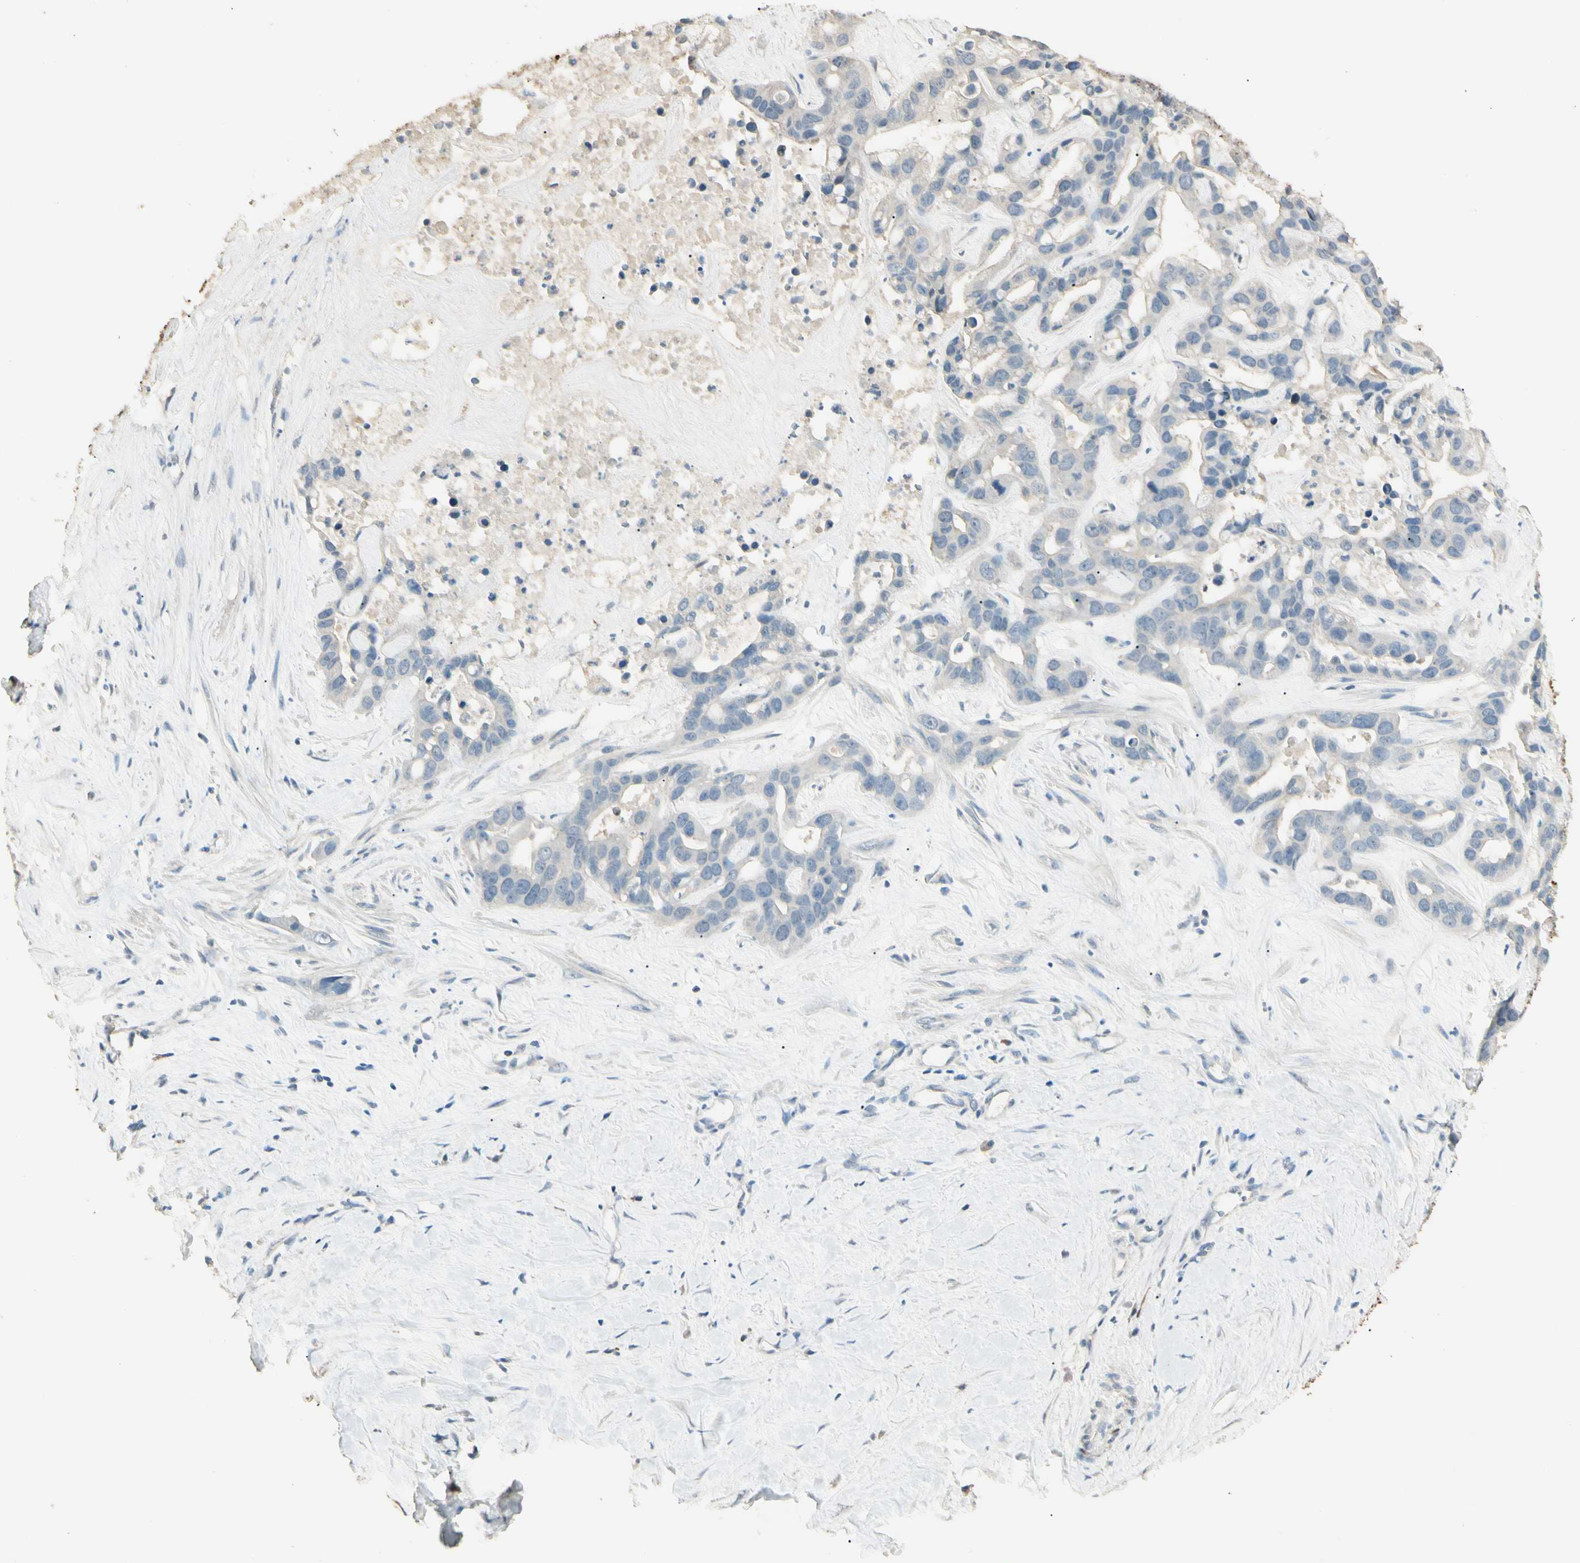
{"staining": {"intensity": "negative", "quantity": "none", "location": "none"}, "tissue": "liver cancer", "cell_type": "Tumor cells", "image_type": "cancer", "snomed": [{"axis": "morphology", "description": "Cholangiocarcinoma"}, {"axis": "topography", "description": "Liver"}], "caption": "High power microscopy photomicrograph of an immunohistochemistry image of liver cholangiocarcinoma, revealing no significant positivity in tumor cells.", "gene": "GNE", "patient": {"sex": "female", "age": 65}}